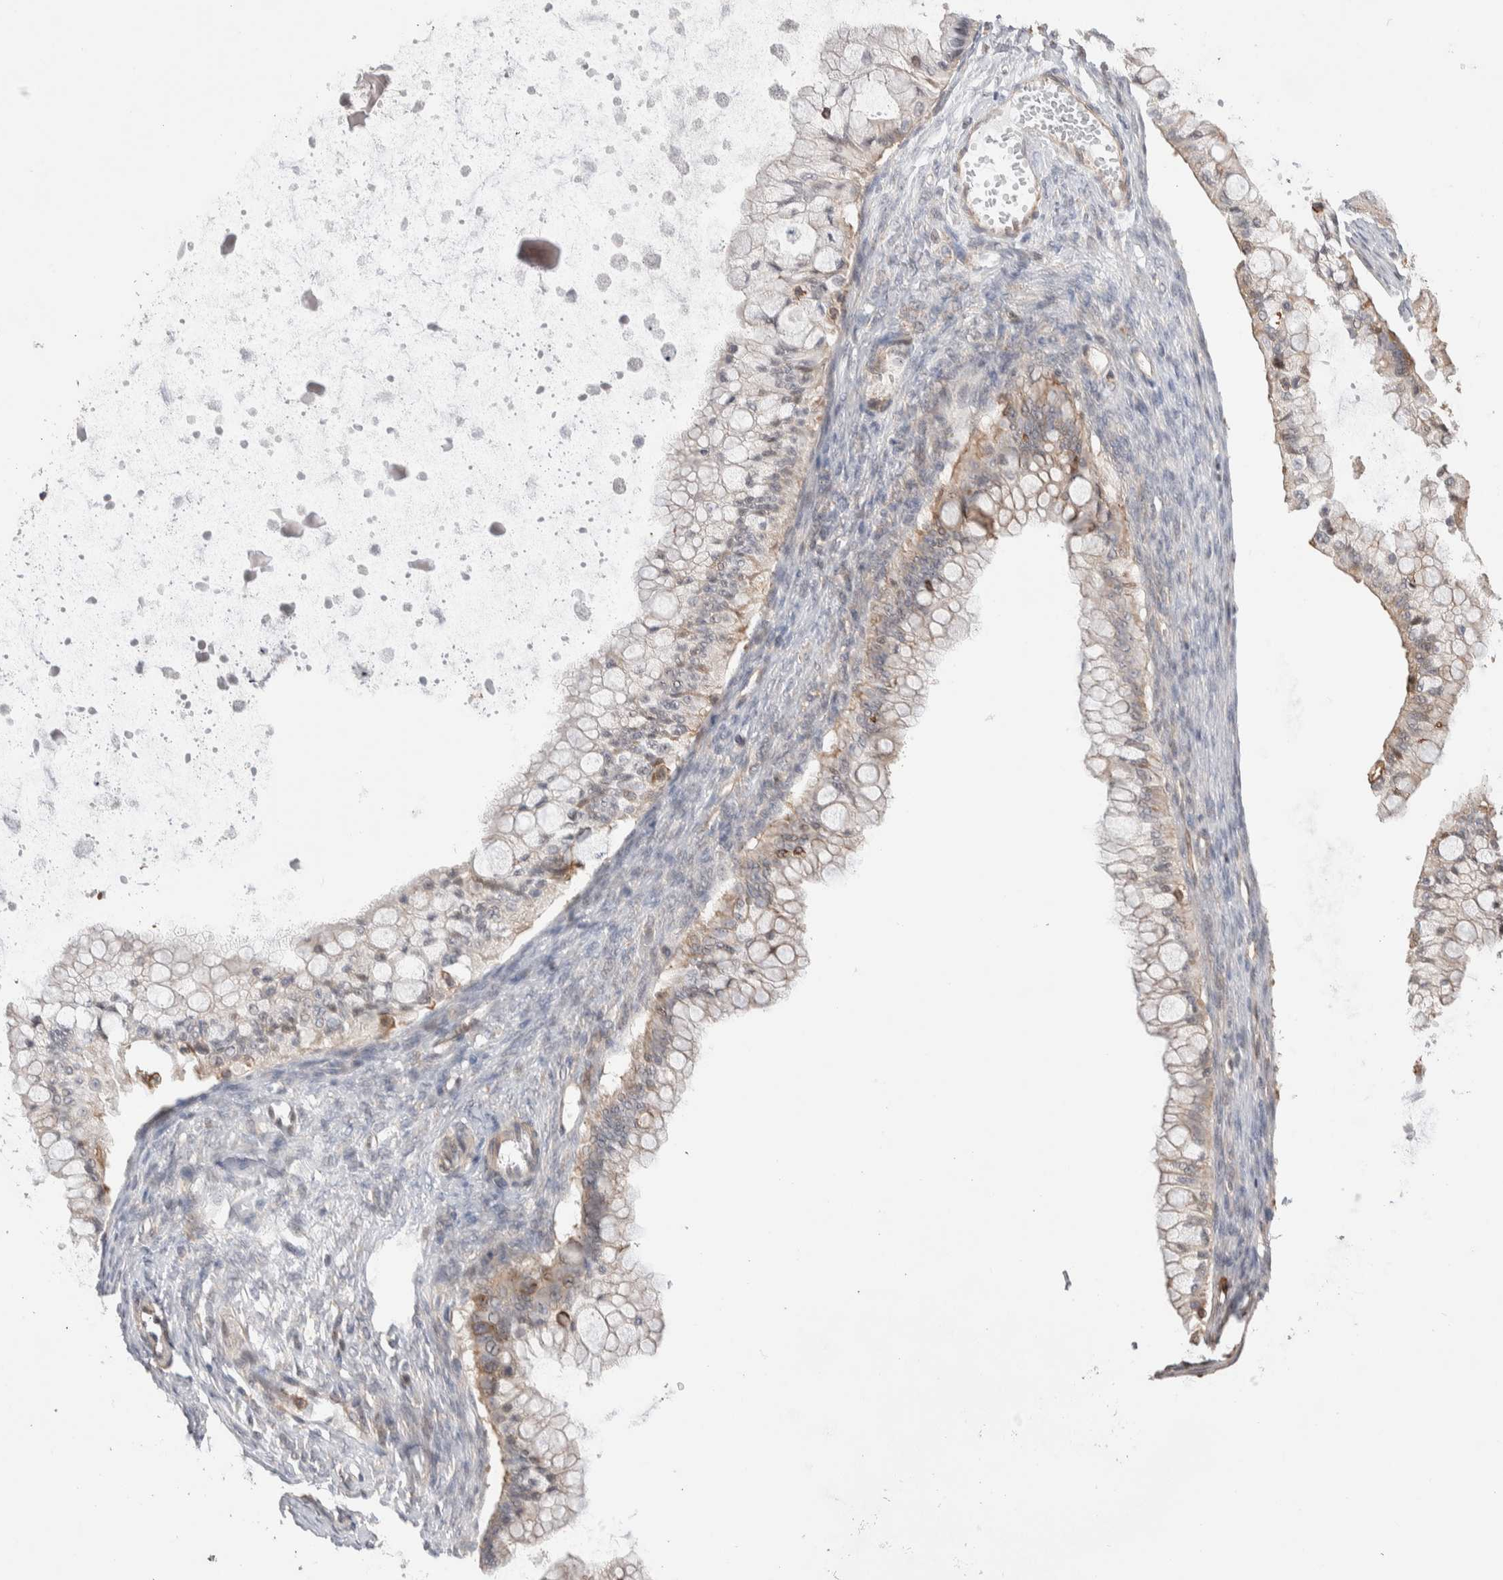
{"staining": {"intensity": "weak", "quantity": "<25%", "location": "cytoplasmic/membranous"}, "tissue": "ovarian cancer", "cell_type": "Tumor cells", "image_type": "cancer", "snomed": [{"axis": "morphology", "description": "Cystadenocarcinoma, mucinous, NOS"}, {"axis": "topography", "description": "Ovary"}], "caption": "DAB immunohistochemical staining of human mucinous cystadenocarcinoma (ovarian) shows no significant staining in tumor cells. (Brightfield microscopy of DAB (3,3'-diaminobenzidine) immunohistochemistry (IHC) at high magnification).", "gene": "ZNF704", "patient": {"sex": "female", "age": 57}}